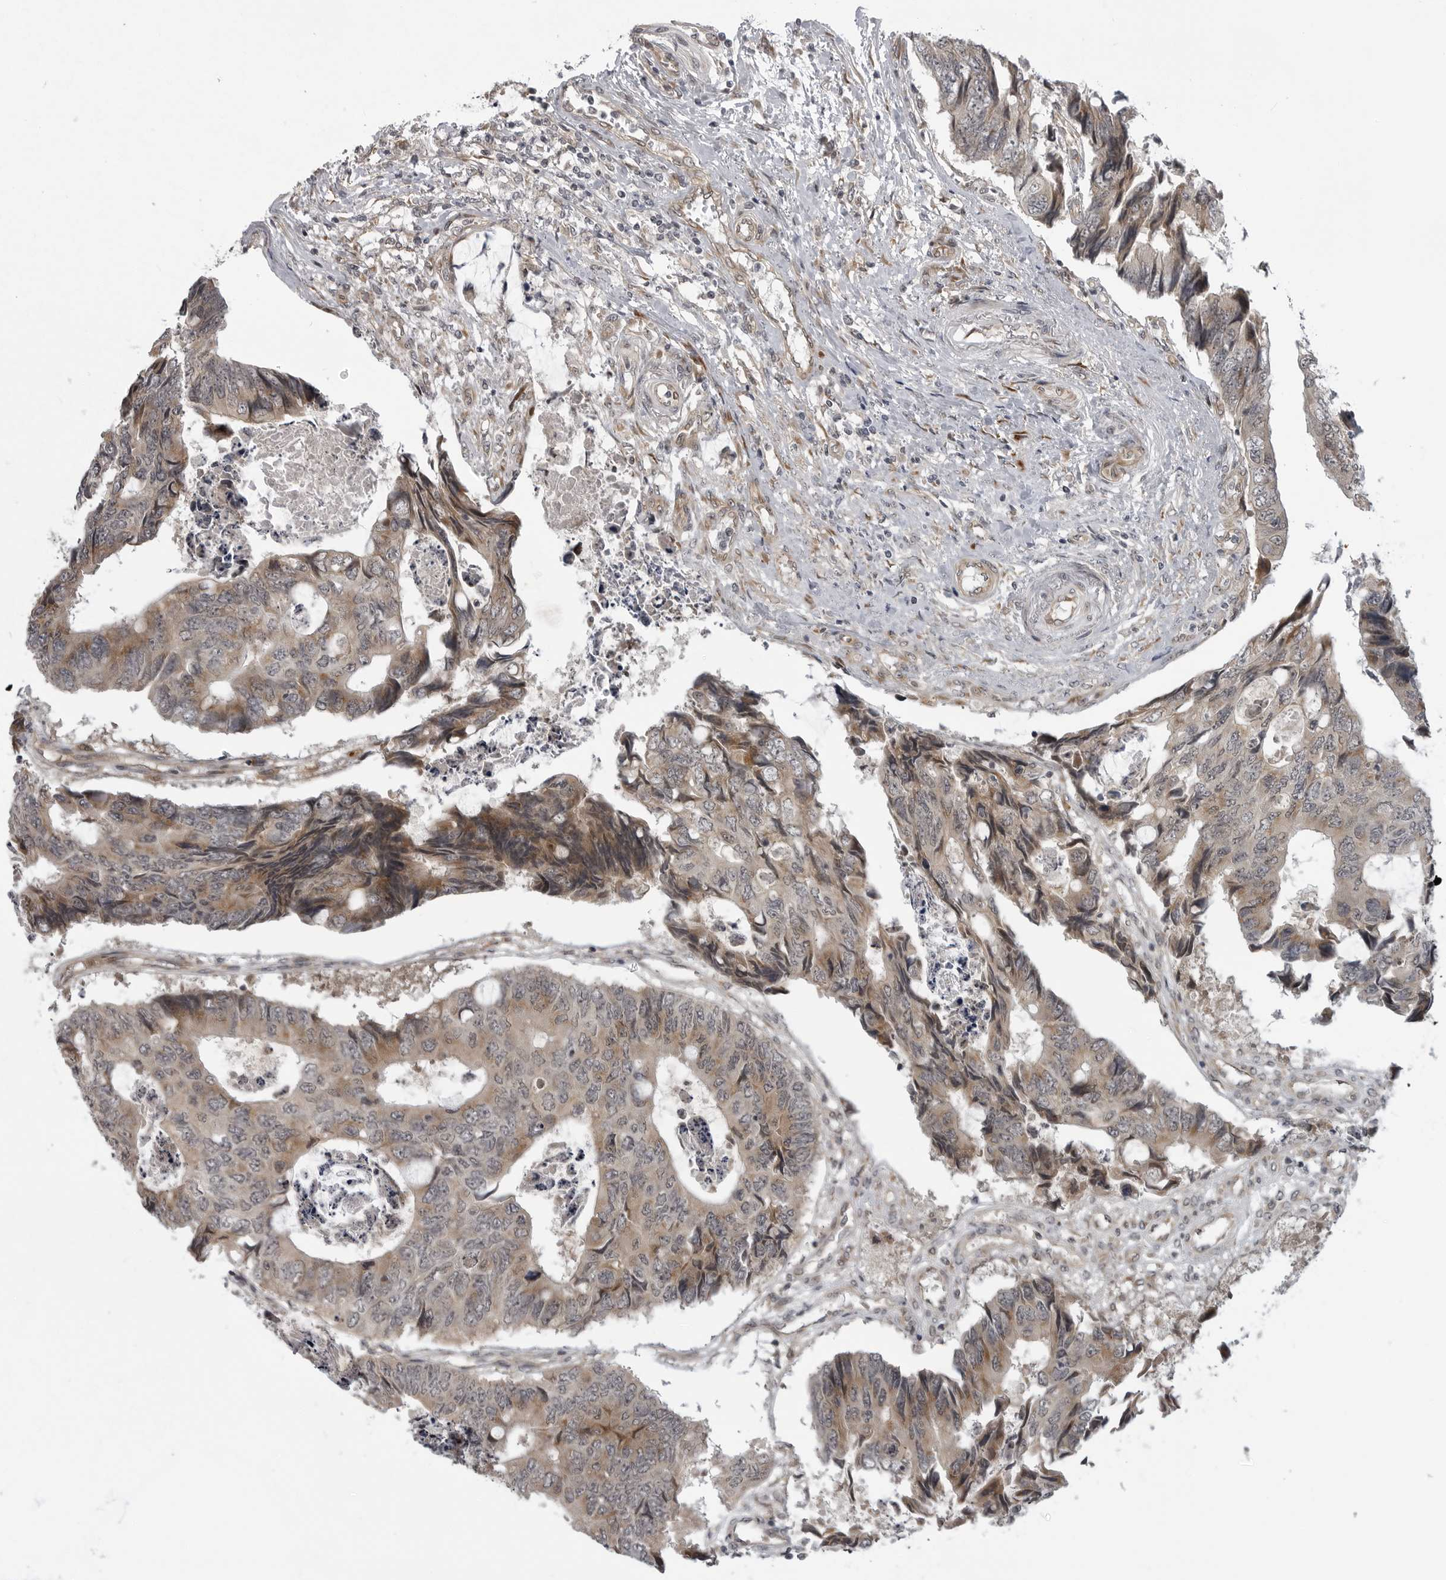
{"staining": {"intensity": "weak", "quantity": ">75%", "location": "cytoplasmic/membranous"}, "tissue": "colorectal cancer", "cell_type": "Tumor cells", "image_type": "cancer", "snomed": [{"axis": "morphology", "description": "Adenocarcinoma, NOS"}, {"axis": "topography", "description": "Rectum"}], "caption": "DAB immunohistochemical staining of human adenocarcinoma (colorectal) shows weak cytoplasmic/membranous protein positivity in approximately >75% of tumor cells.", "gene": "LRRC45", "patient": {"sex": "male", "age": 84}}